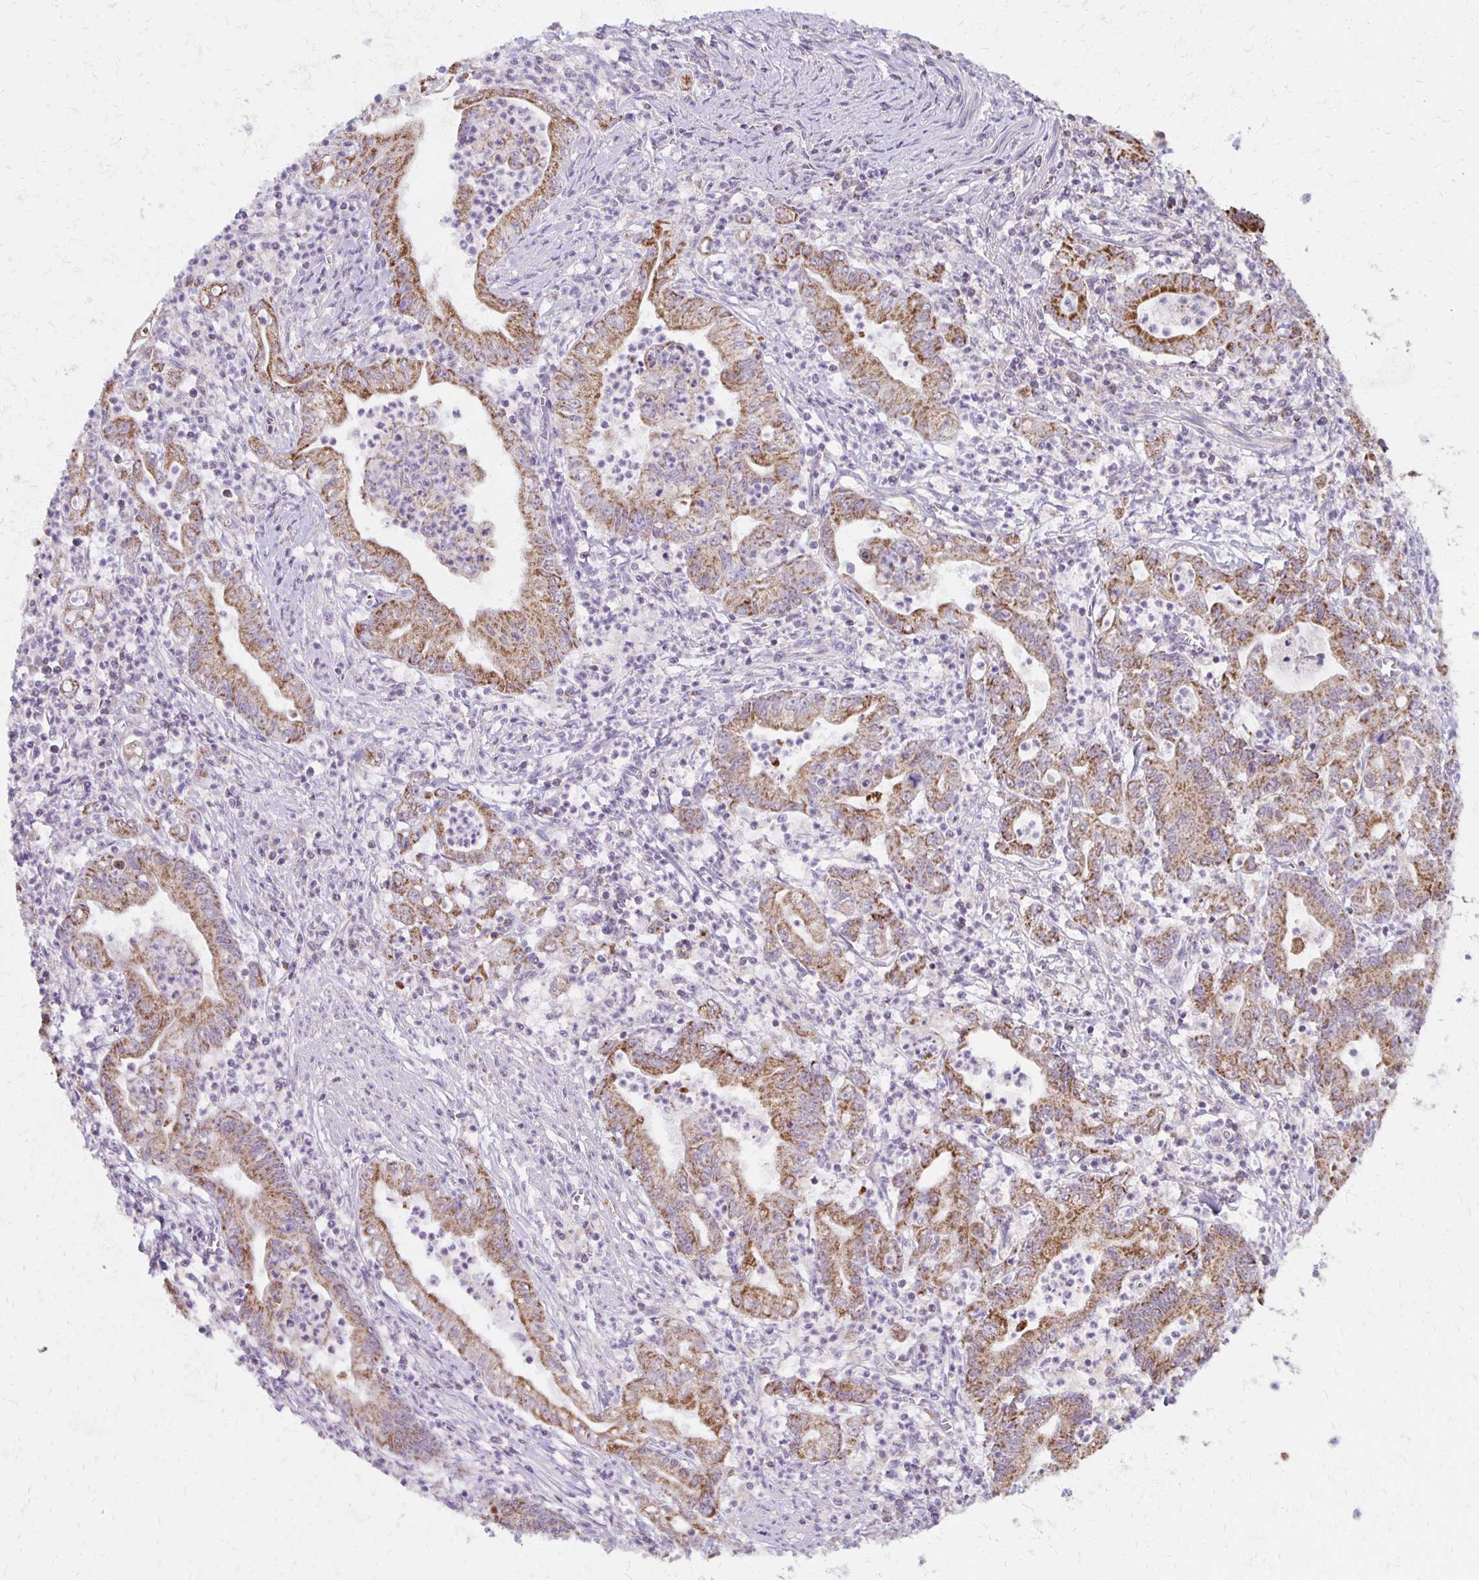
{"staining": {"intensity": "moderate", "quantity": ">75%", "location": "cytoplasmic/membranous"}, "tissue": "stomach cancer", "cell_type": "Tumor cells", "image_type": "cancer", "snomed": [{"axis": "morphology", "description": "Adenocarcinoma, NOS"}, {"axis": "topography", "description": "Stomach, upper"}], "caption": "A high-resolution micrograph shows immunohistochemistry (IHC) staining of stomach cancer, which shows moderate cytoplasmic/membranous positivity in approximately >75% of tumor cells. The staining is performed using DAB (3,3'-diaminobenzidine) brown chromogen to label protein expression. The nuclei are counter-stained blue using hematoxylin.", "gene": "IER3", "patient": {"sex": "female", "age": 79}}